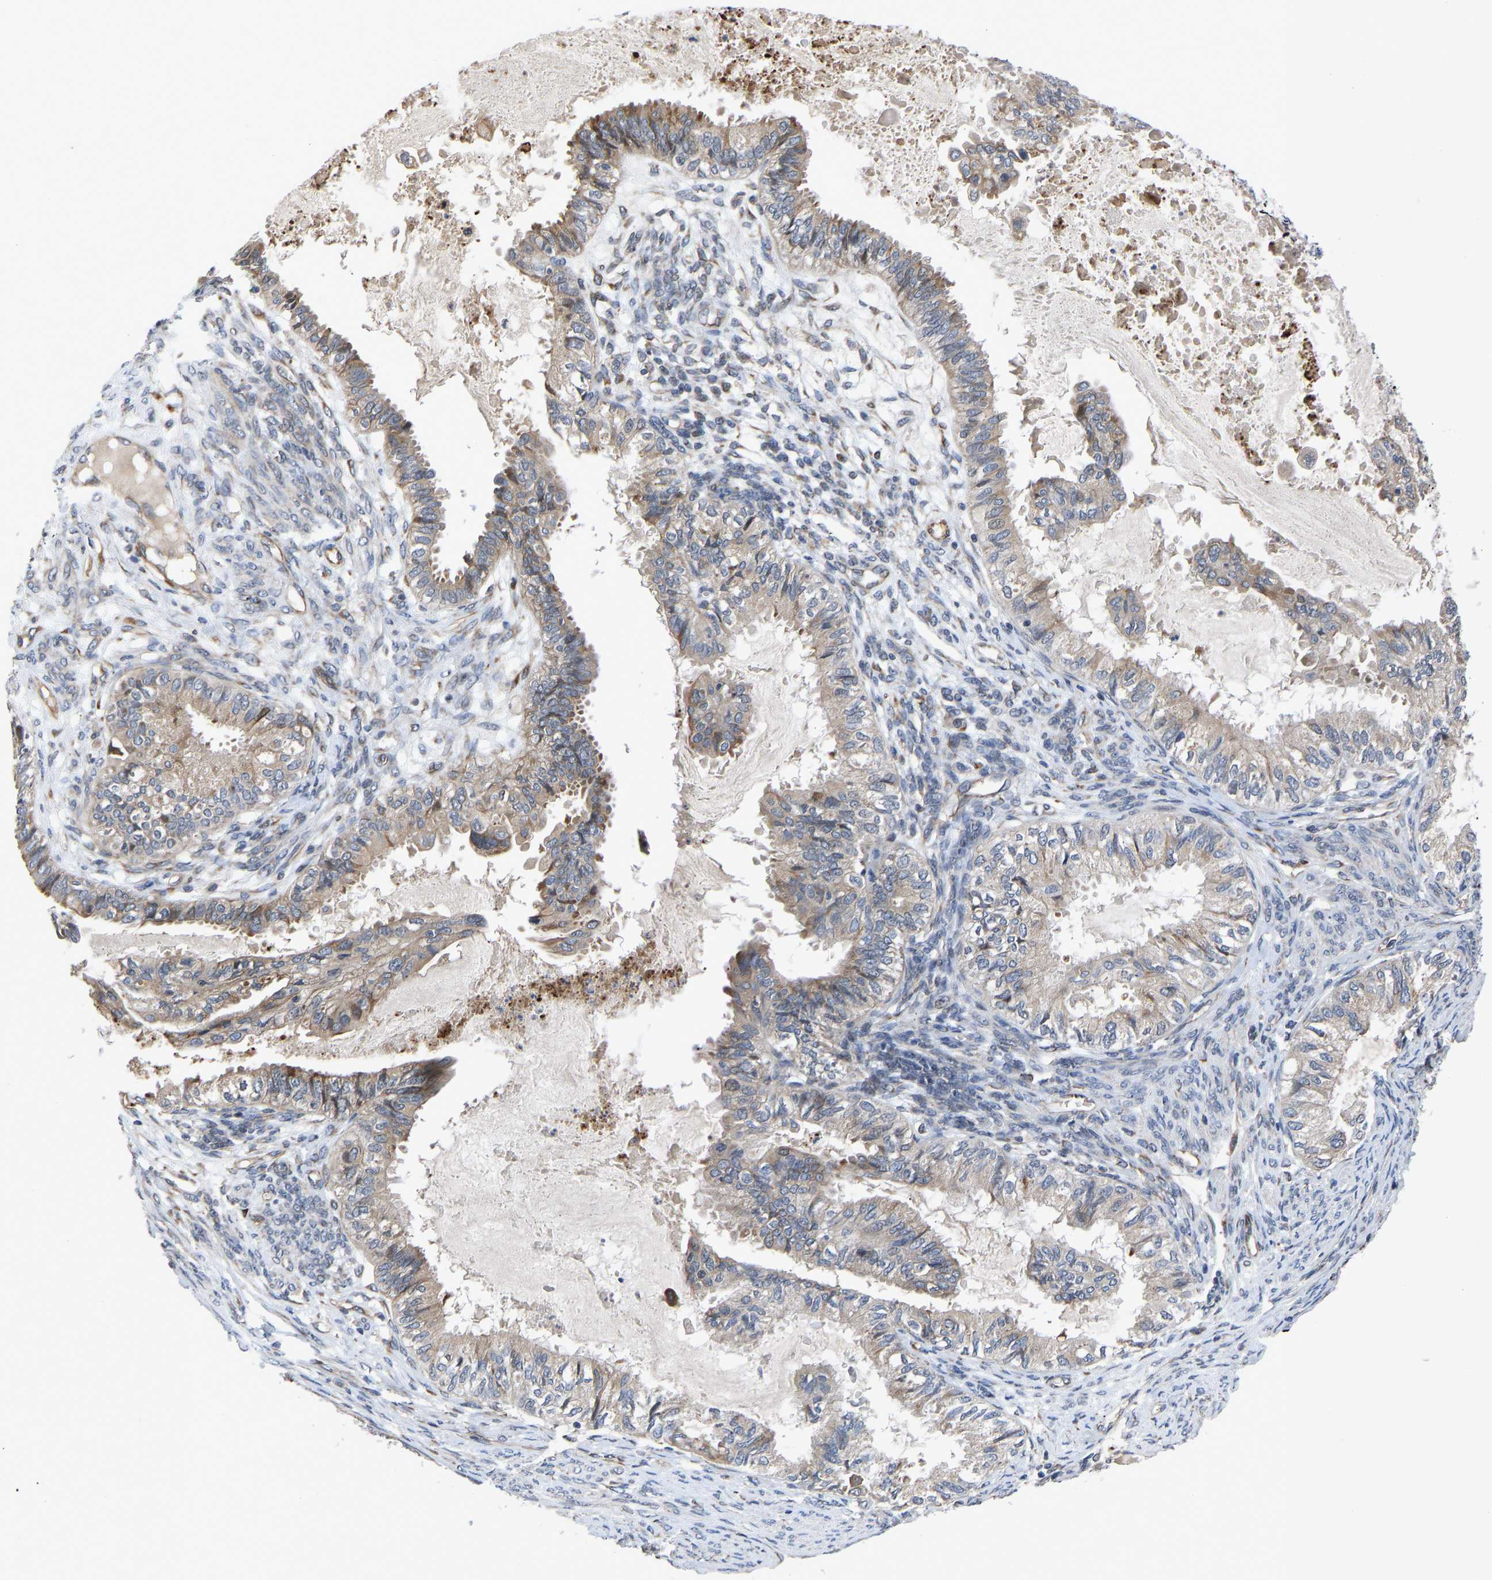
{"staining": {"intensity": "weak", "quantity": "25%-75%", "location": "cytoplasmic/membranous"}, "tissue": "cervical cancer", "cell_type": "Tumor cells", "image_type": "cancer", "snomed": [{"axis": "morphology", "description": "Normal tissue, NOS"}, {"axis": "morphology", "description": "Adenocarcinoma, NOS"}, {"axis": "topography", "description": "Cervix"}, {"axis": "topography", "description": "Endometrium"}], "caption": "IHC of human cervical cancer (adenocarcinoma) exhibits low levels of weak cytoplasmic/membranous positivity in about 25%-75% of tumor cells.", "gene": "FRRS1", "patient": {"sex": "female", "age": 86}}